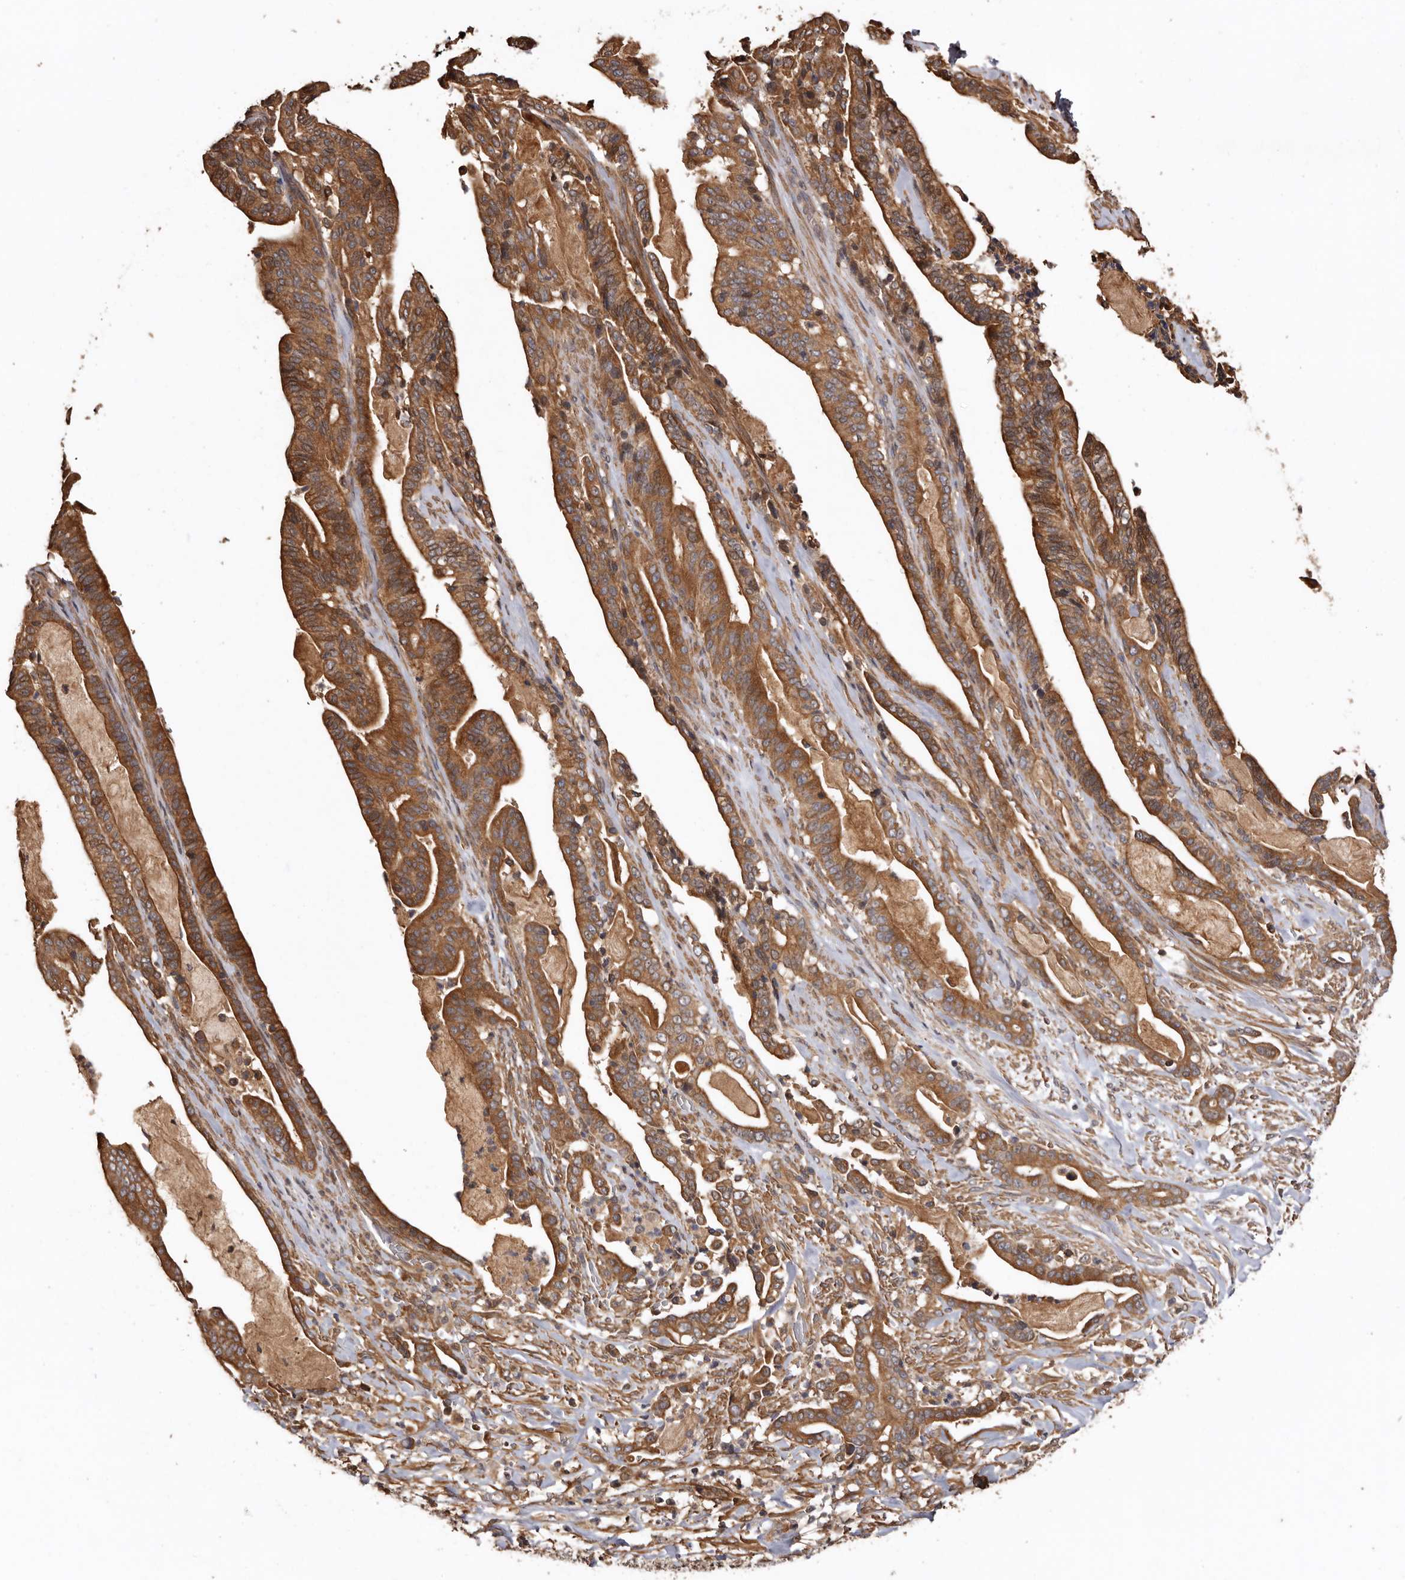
{"staining": {"intensity": "moderate", "quantity": ">75%", "location": "cytoplasmic/membranous"}, "tissue": "pancreatic cancer", "cell_type": "Tumor cells", "image_type": "cancer", "snomed": [{"axis": "morphology", "description": "Adenocarcinoma, NOS"}, {"axis": "topography", "description": "Pancreas"}], "caption": "Protein staining demonstrates moderate cytoplasmic/membranous expression in about >75% of tumor cells in pancreatic adenocarcinoma.", "gene": "COQ8B", "patient": {"sex": "male", "age": 63}}